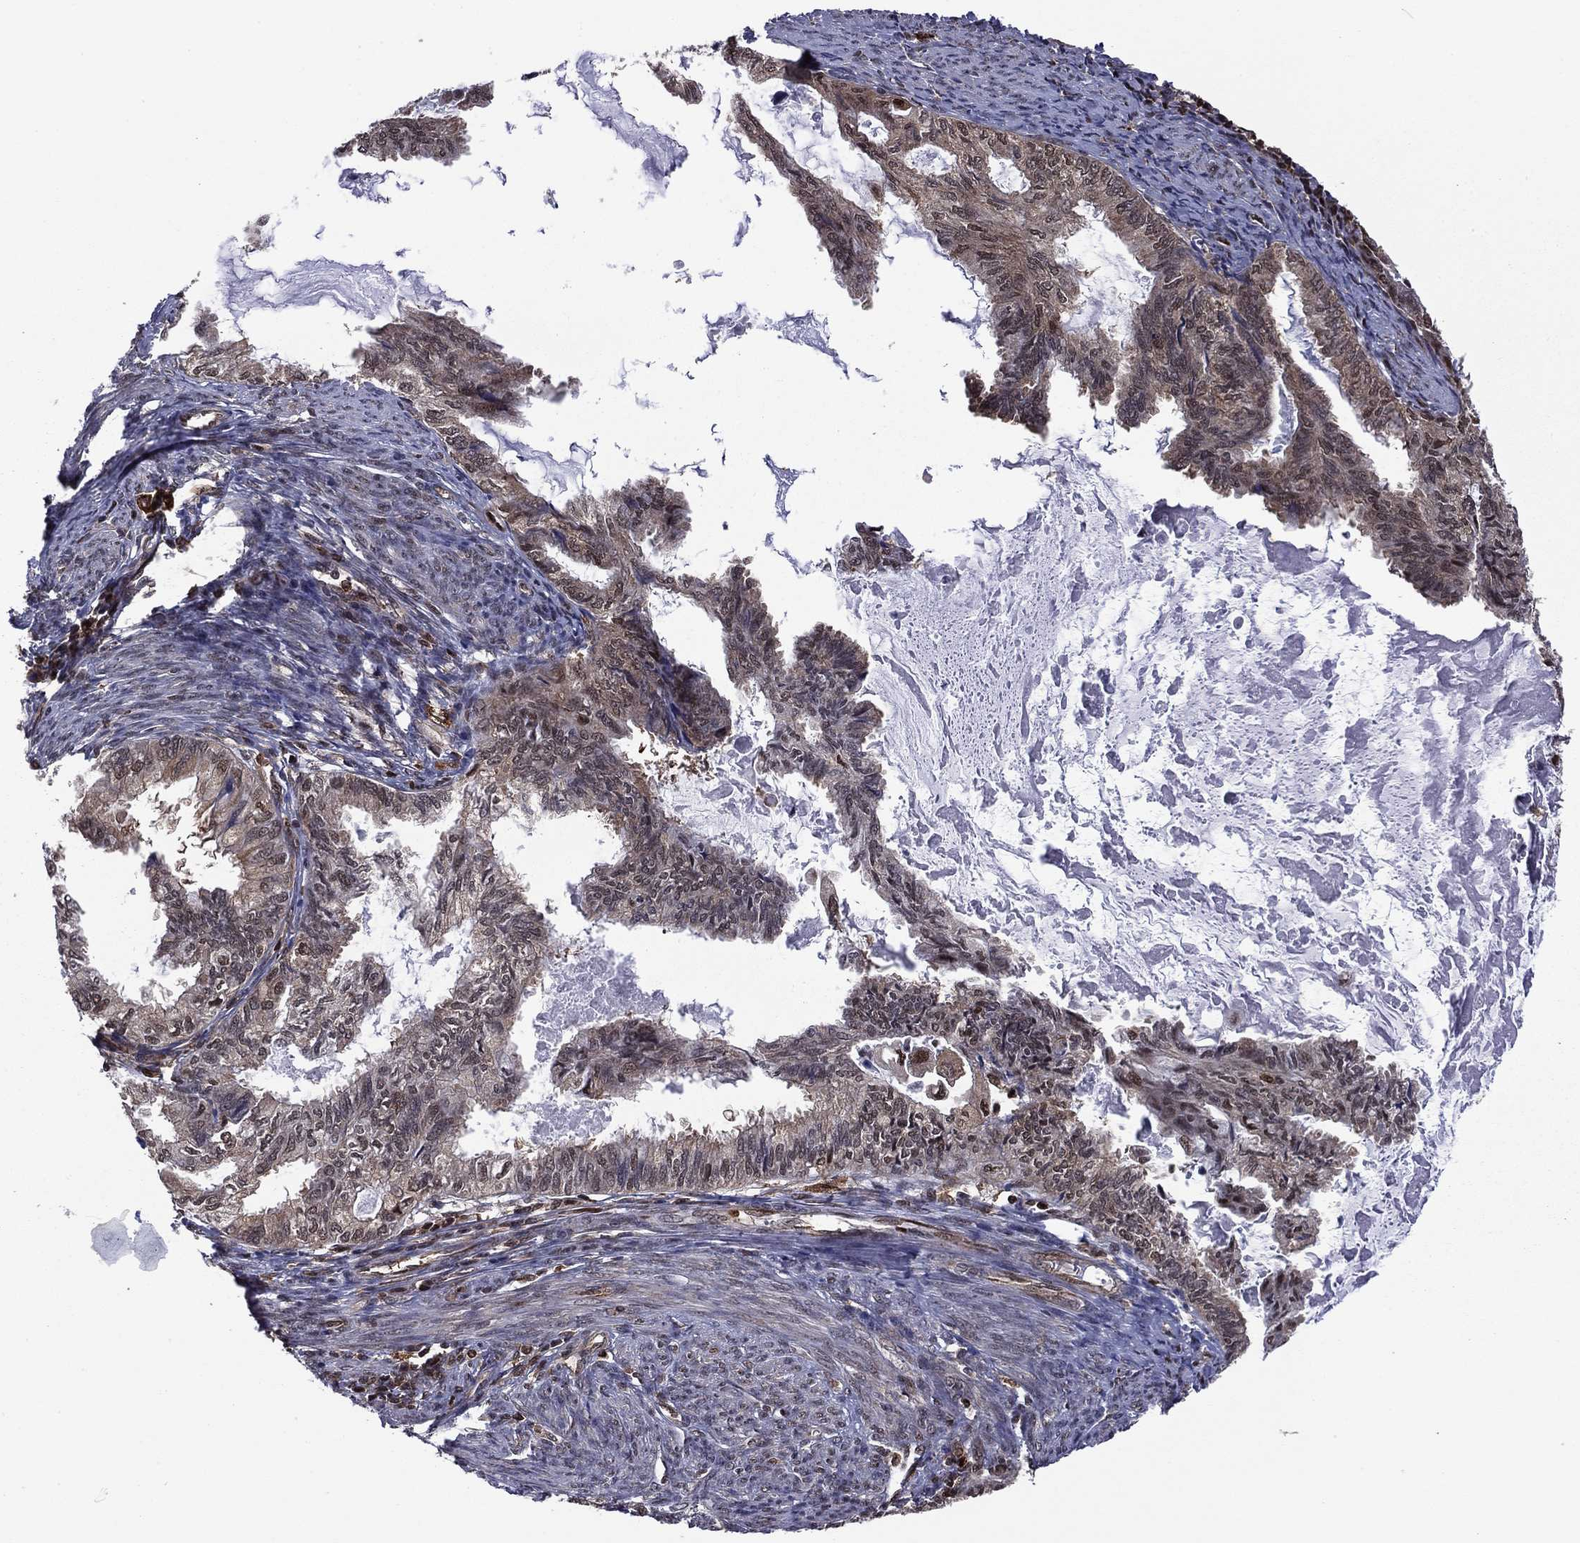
{"staining": {"intensity": "weak", "quantity": "<25%", "location": "nuclear"}, "tissue": "endometrial cancer", "cell_type": "Tumor cells", "image_type": "cancer", "snomed": [{"axis": "morphology", "description": "Adenocarcinoma, NOS"}, {"axis": "topography", "description": "Endometrium"}], "caption": "Endometrial cancer (adenocarcinoma) was stained to show a protein in brown. There is no significant positivity in tumor cells.", "gene": "PSMD2", "patient": {"sex": "female", "age": 86}}